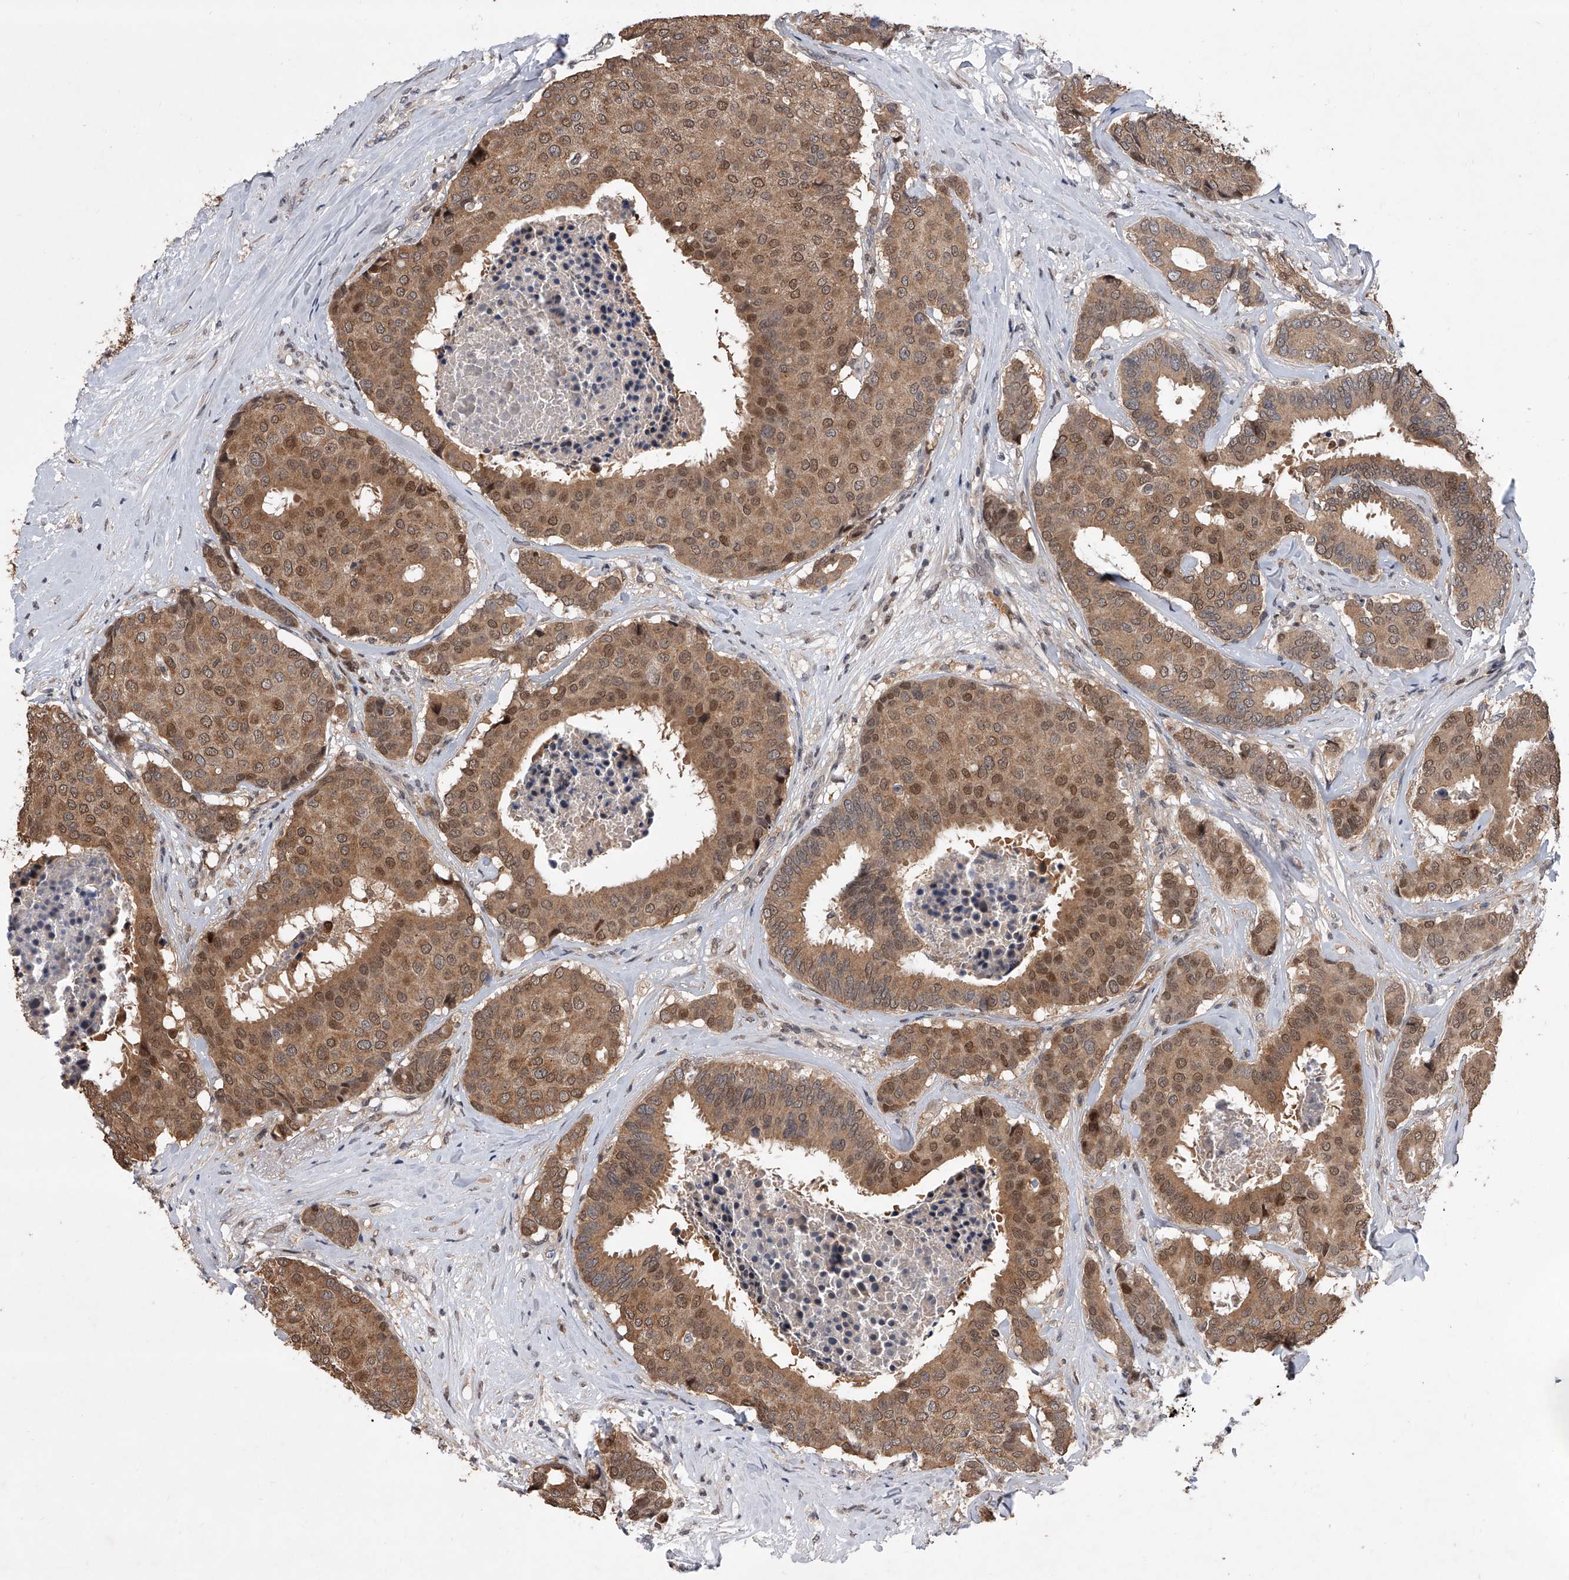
{"staining": {"intensity": "moderate", "quantity": ">75%", "location": "cytoplasmic/membranous,nuclear"}, "tissue": "breast cancer", "cell_type": "Tumor cells", "image_type": "cancer", "snomed": [{"axis": "morphology", "description": "Duct carcinoma"}, {"axis": "topography", "description": "Breast"}], "caption": "Immunohistochemistry (IHC) of breast cancer reveals medium levels of moderate cytoplasmic/membranous and nuclear positivity in approximately >75% of tumor cells.", "gene": "BHLHE23", "patient": {"sex": "female", "age": 75}}